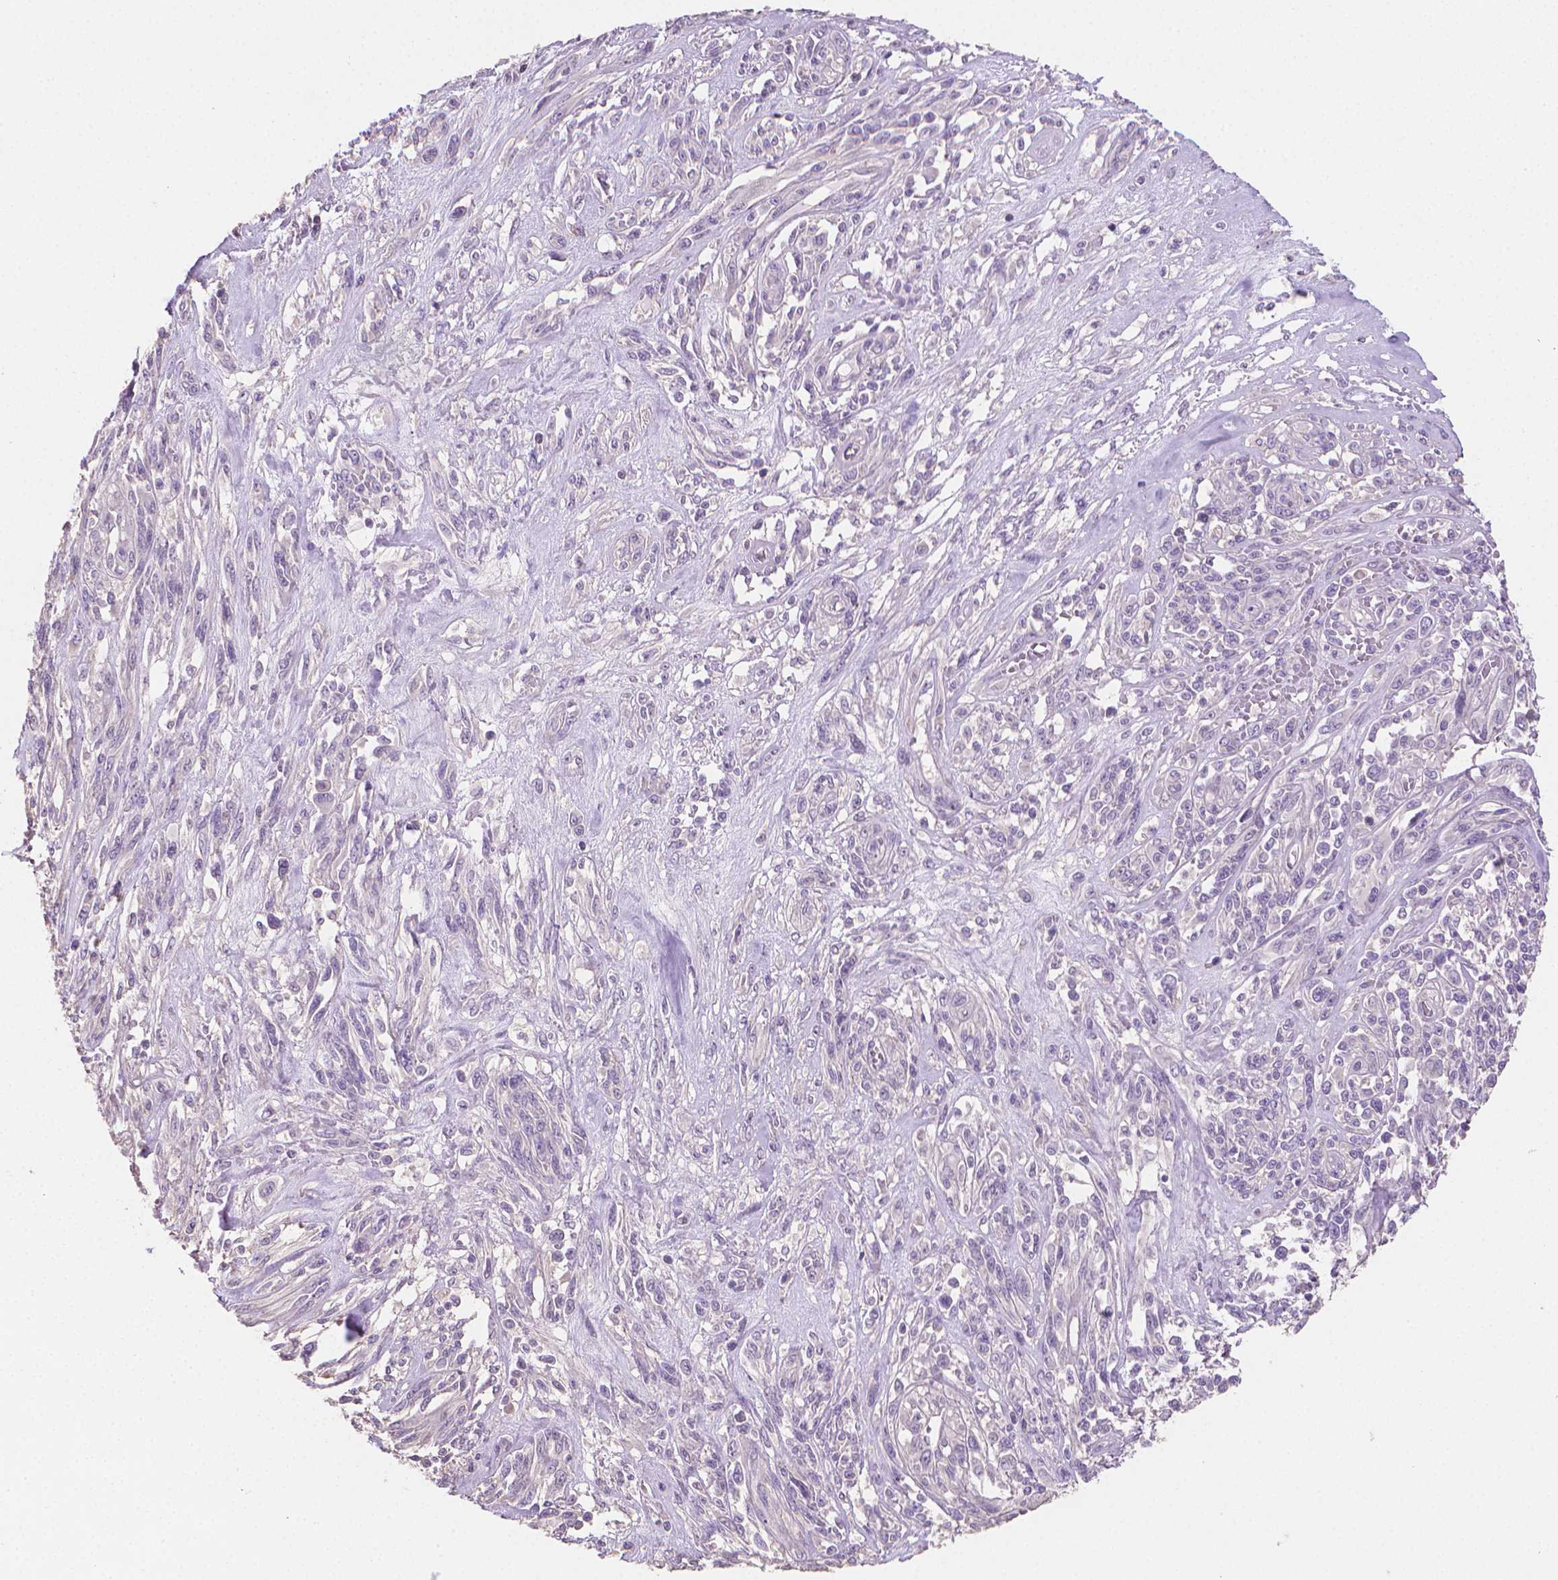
{"staining": {"intensity": "negative", "quantity": "none", "location": "none"}, "tissue": "melanoma", "cell_type": "Tumor cells", "image_type": "cancer", "snomed": [{"axis": "morphology", "description": "Malignant melanoma, NOS"}, {"axis": "topography", "description": "Skin"}], "caption": "This is a histopathology image of immunohistochemistry (IHC) staining of malignant melanoma, which shows no expression in tumor cells.", "gene": "CATIP", "patient": {"sex": "female", "age": 91}}